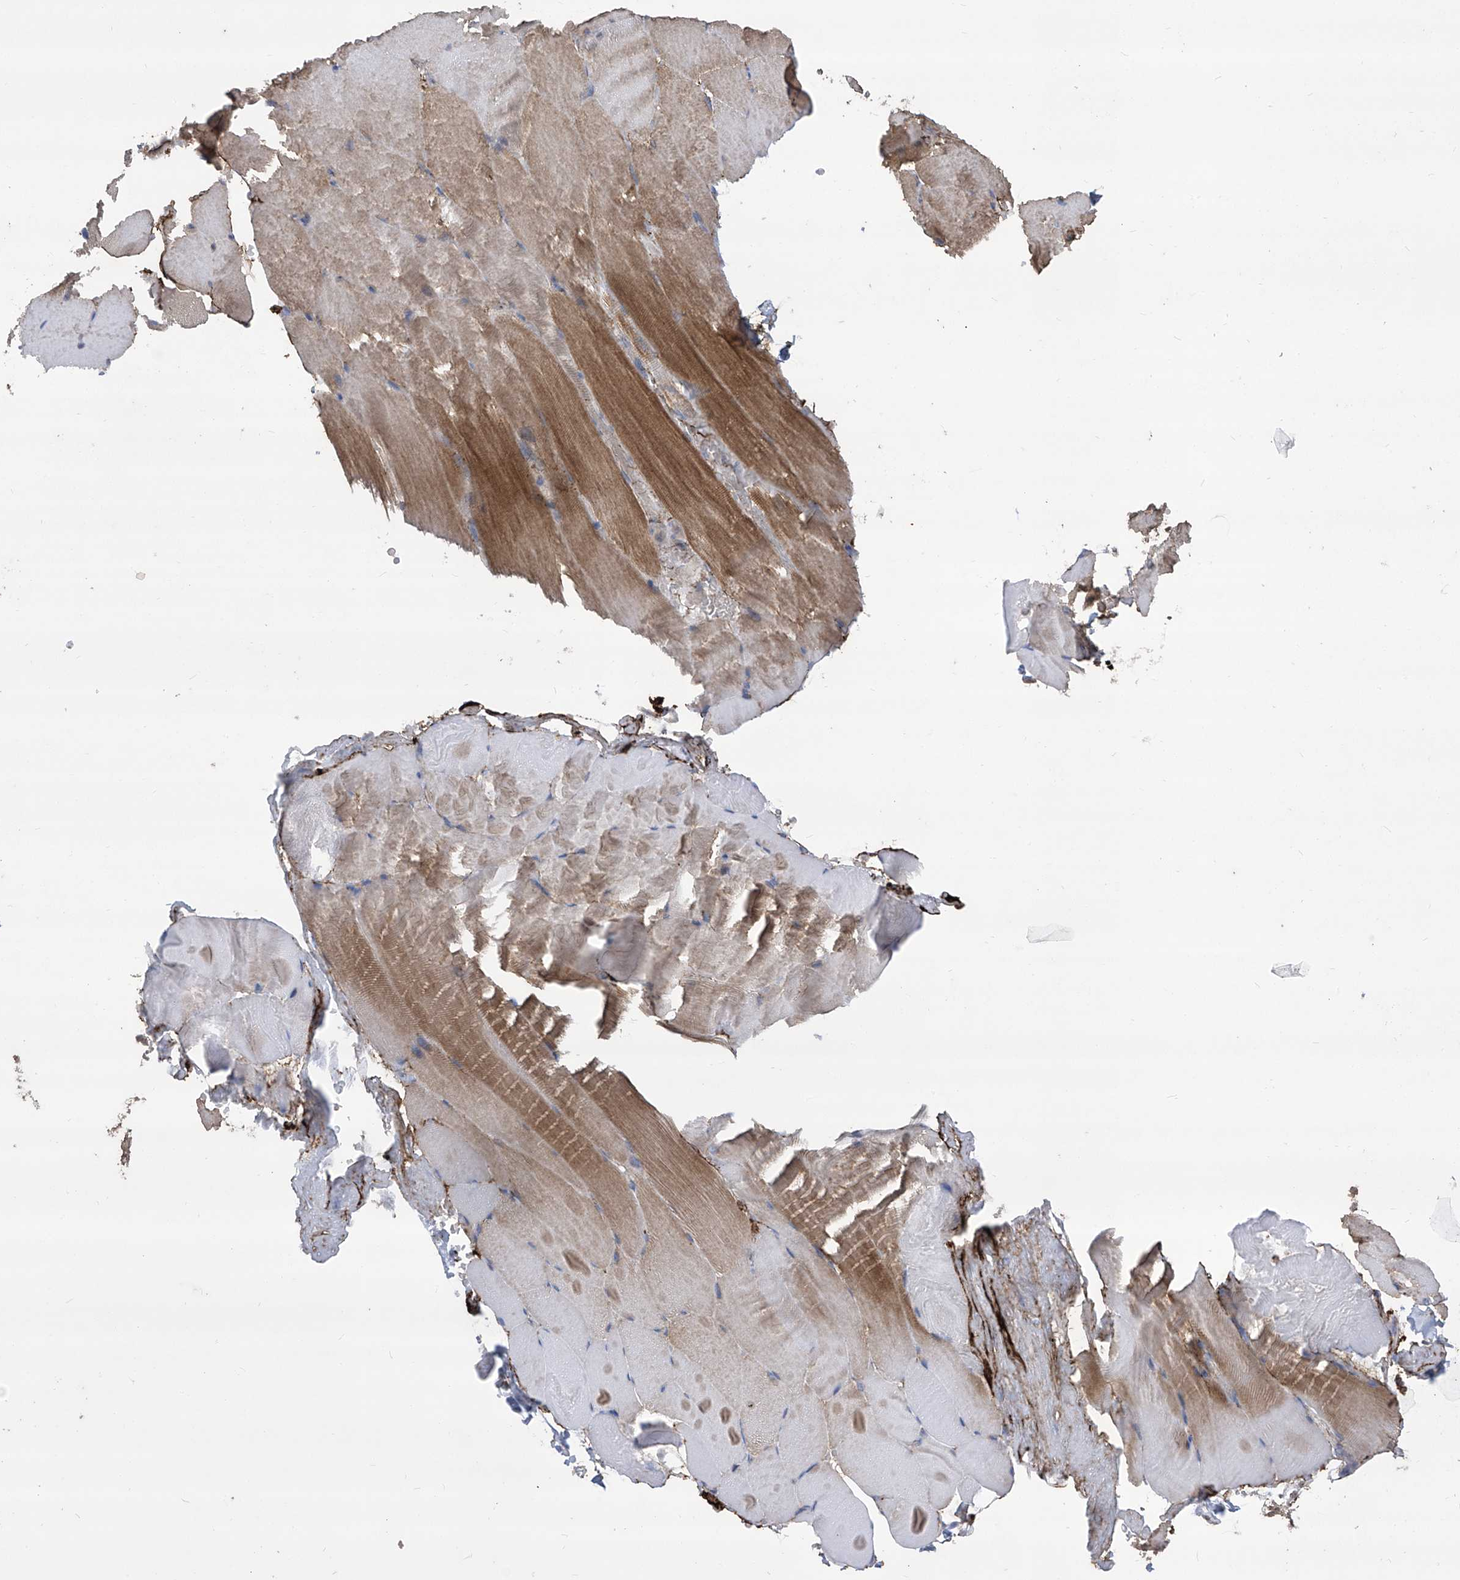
{"staining": {"intensity": "moderate", "quantity": "25%-75%", "location": "cytoplasmic/membranous"}, "tissue": "skeletal muscle", "cell_type": "Myocytes", "image_type": "normal", "snomed": [{"axis": "morphology", "description": "Normal tissue, NOS"}, {"axis": "topography", "description": "Skeletal muscle"}, {"axis": "topography", "description": "Parathyroid gland"}], "caption": "Protein expression analysis of benign skeletal muscle demonstrates moderate cytoplasmic/membranous positivity in approximately 25%-75% of myocytes. Immunohistochemistry (ihc) stains the protein of interest in brown and the nuclei are stained blue.", "gene": "TXNIP", "patient": {"sex": "female", "age": 37}}